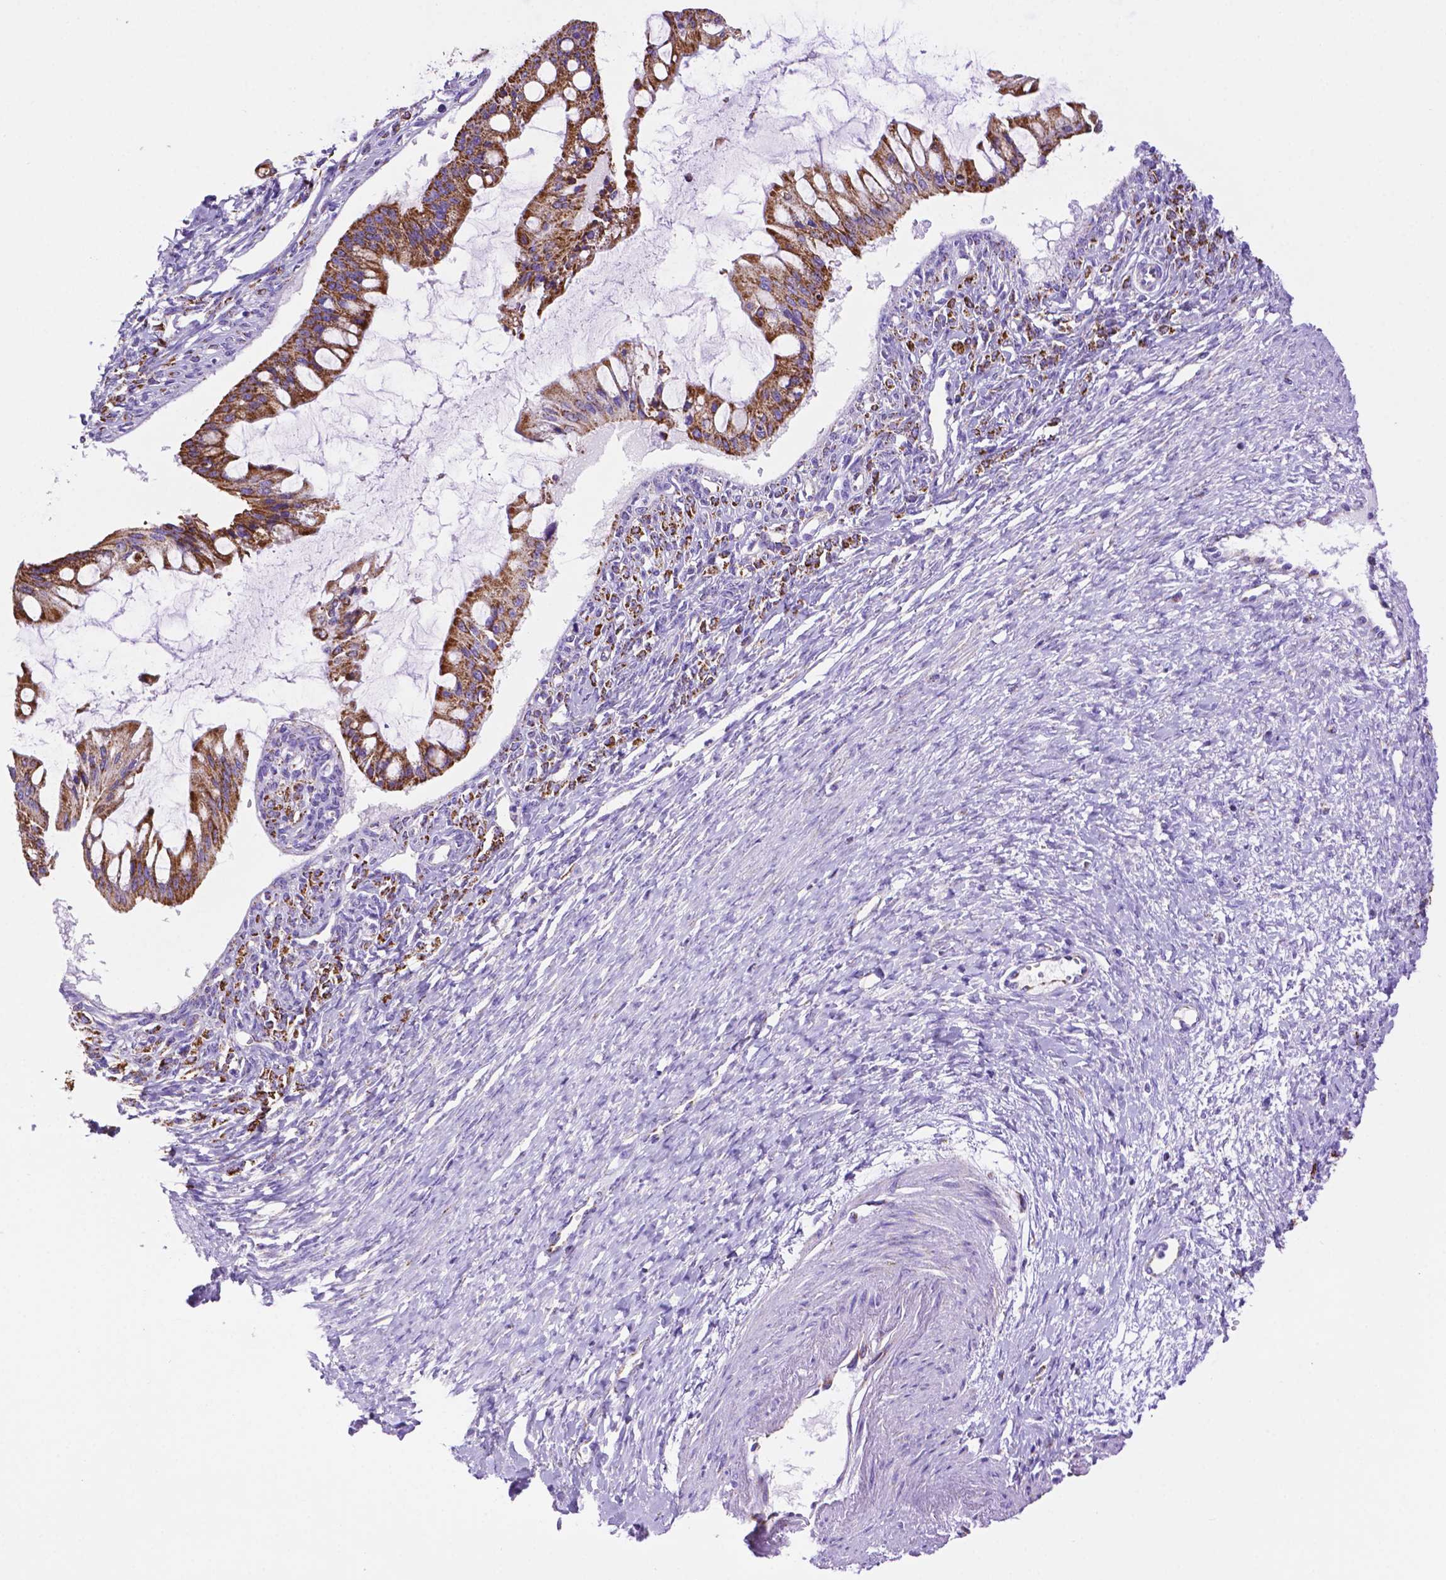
{"staining": {"intensity": "strong", "quantity": ">75%", "location": "cytoplasmic/membranous"}, "tissue": "ovarian cancer", "cell_type": "Tumor cells", "image_type": "cancer", "snomed": [{"axis": "morphology", "description": "Cystadenocarcinoma, mucinous, NOS"}, {"axis": "topography", "description": "Ovary"}], "caption": "A high-resolution micrograph shows immunohistochemistry (IHC) staining of ovarian cancer, which displays strong cytoplasmic/membranous staining in about >75% of tumor cells. (Brightfield microscopy of DAB IHC at high magnification).", "gene": "GDPD5", "patient": {"sex": "female", "age": 73}}